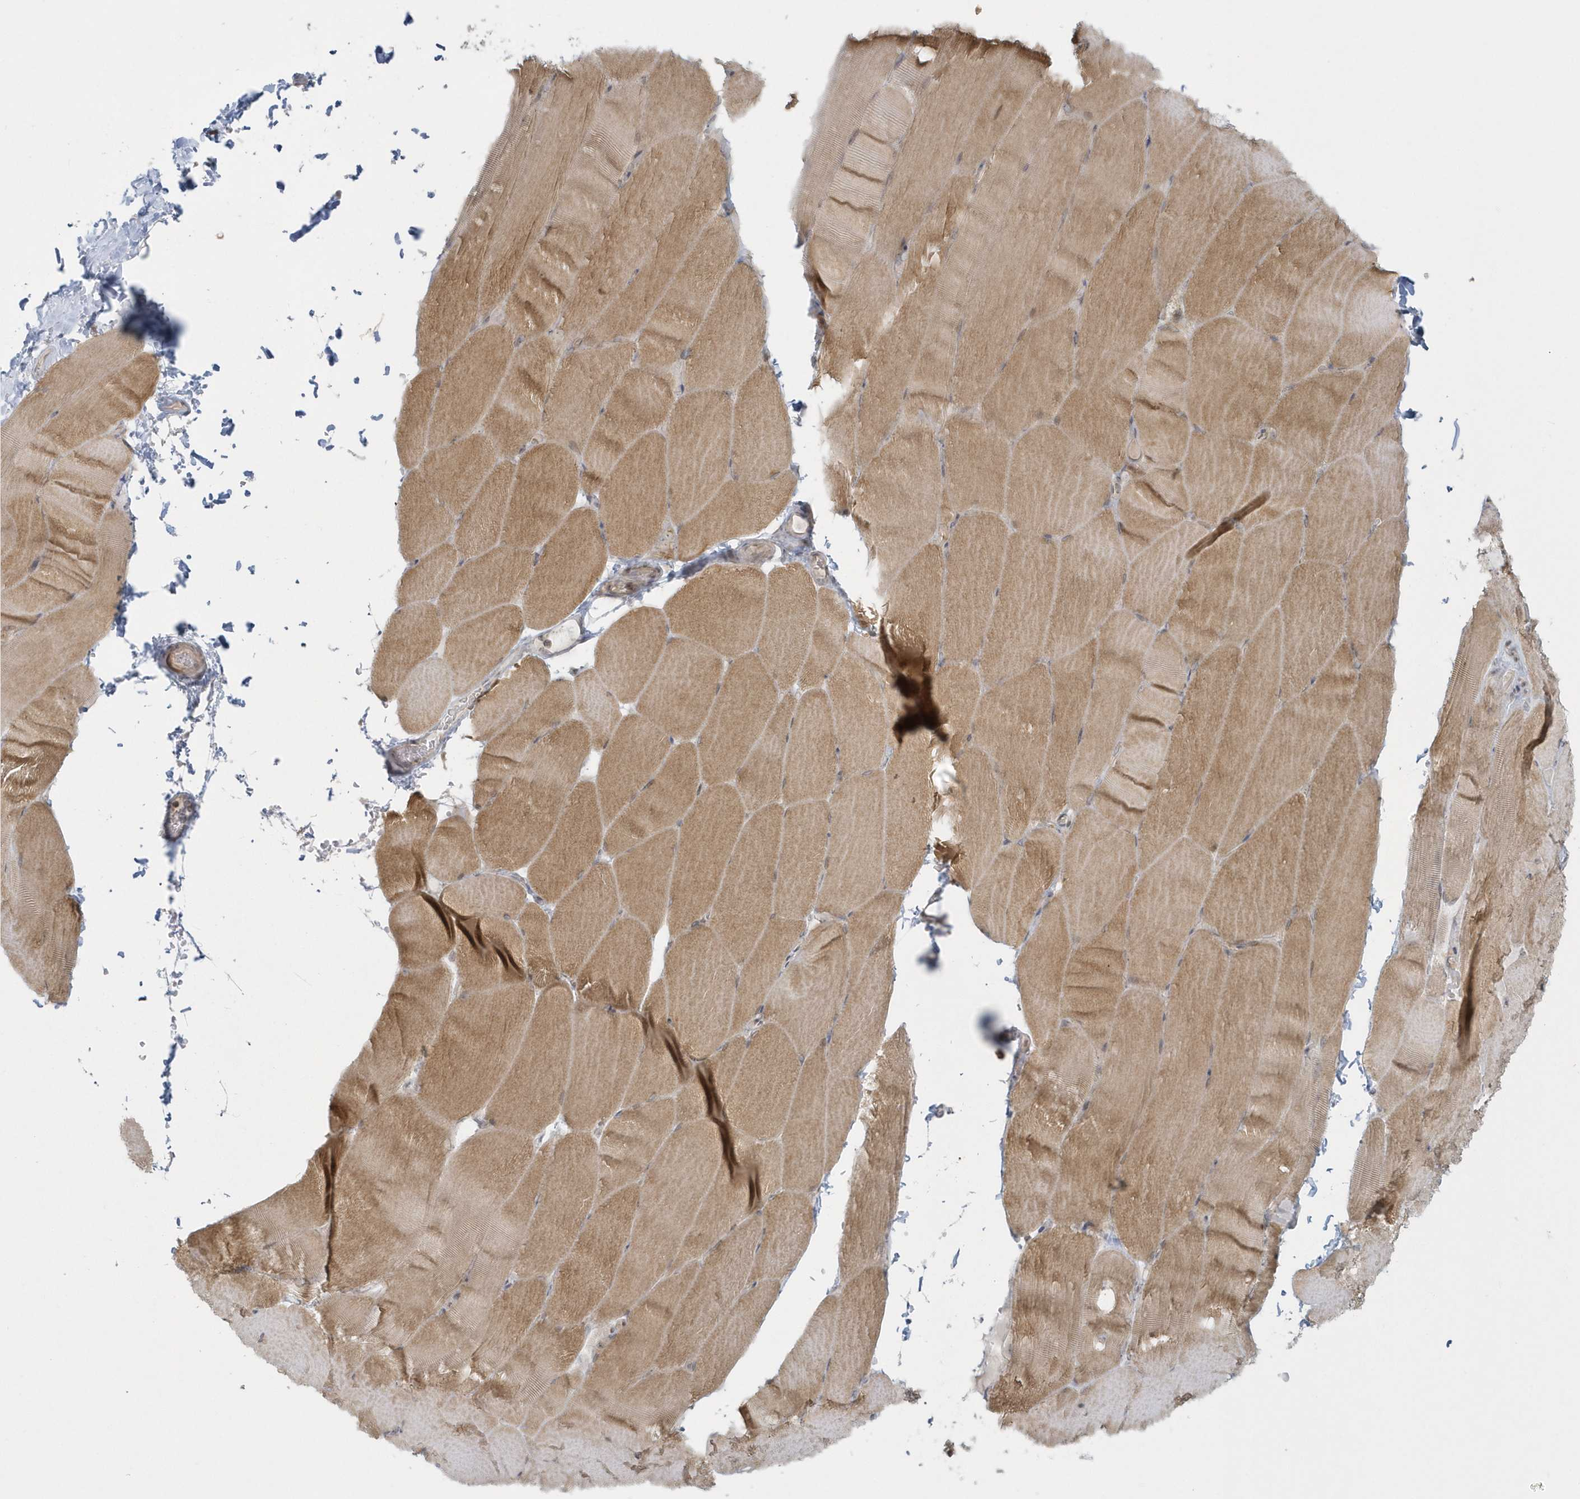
{"staining": {"intensity": "moderate", "quantity": ">75%", "location": "cytoplasmic/membranous"}, "tissue": "skeletal muscle", "cell_type": "Myocytes", "image_type": "normal", "snomed": [{"axis": "morphology", "description": "Normal tissue, NOS"}, {"axis": "topography", "description": "Skeletal muscle"}, {"axis": "topography", "description": "Parathyroid gland"}], "caption": "Immunohistochemistry micrograph of benign skeletal muscle: skeletal muscle stained using immunohistochemistry (IHC) exhibits medium levels of moderate protein expression localized specifically in the cytoplasmic/membranous of myocytes, appearing as a cytoplasmic/membranous brown color.", "gene": "BLTP3A", "patient": {"sex": "female", "age": 37}}